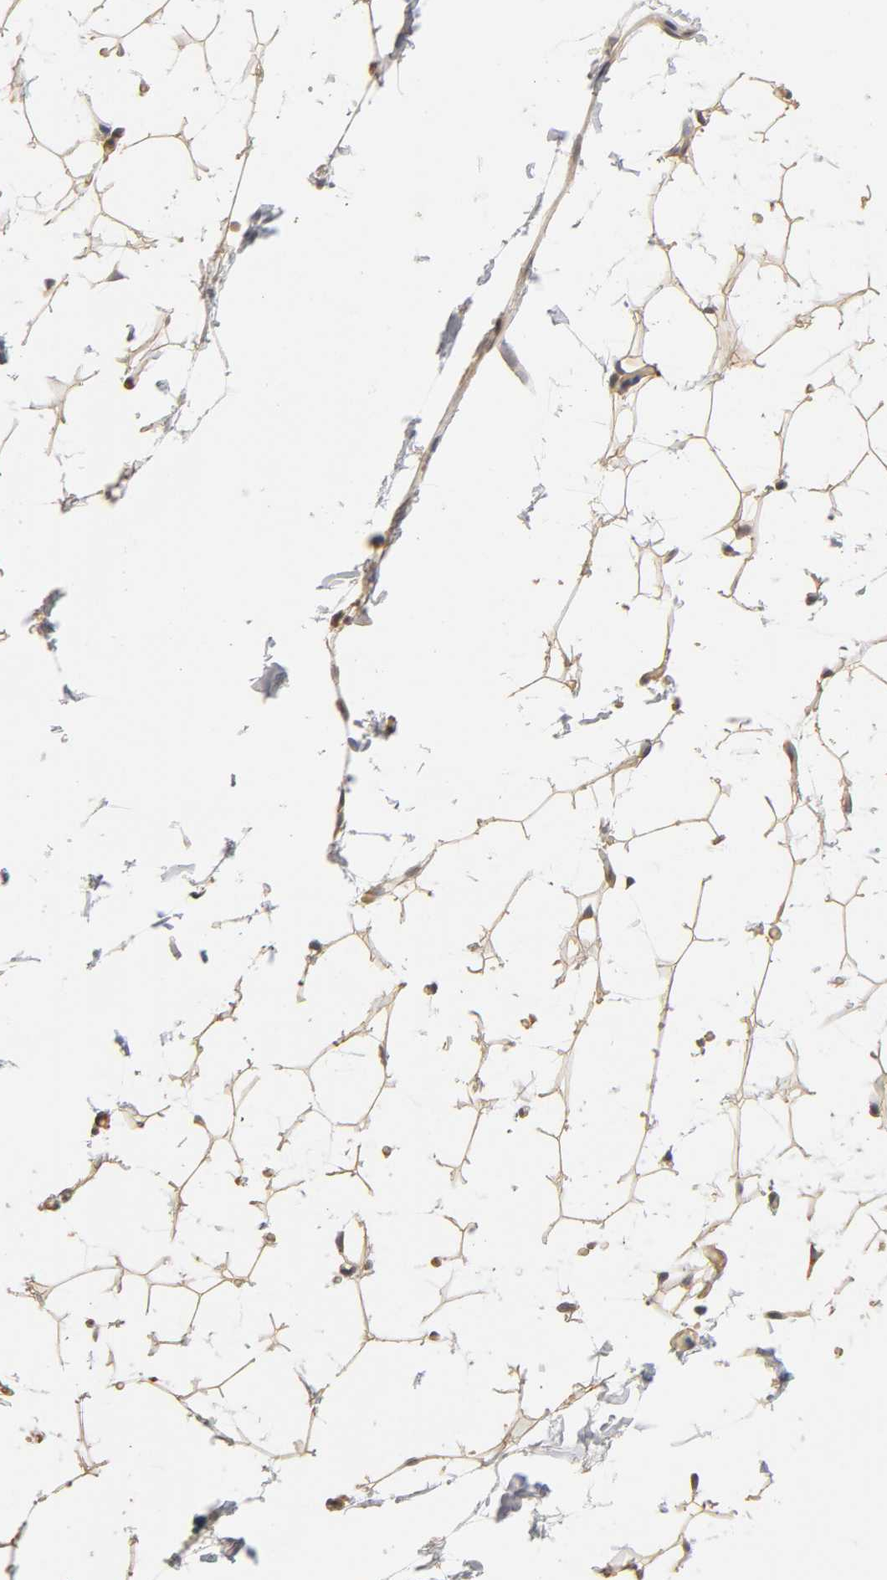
{"staining": {"intensity": "moderate", "quantity": ">75%", "location": "cytoplasmic/membranous"}, "tissue": "adipose tissue", "cell_type": "Adipocytes", "image_type": "normal", "snomed": [{"axis": "morphology", "description": "Normal tissue, NOS"}, {"axis": "topography", "description": "Soft tissue"}], "caption": "IHC histopathology image of unremarkable adipose tissue: adipose tissue stained using IHC shows medium levels of moderate protein expression localized specifically in the cytoplasmic/membranous of adipocytes, appearing as a cytoplasmic/membranous brown color.", "gene": "LAMB1", "patient": {"sex": "male", "age": 26}}